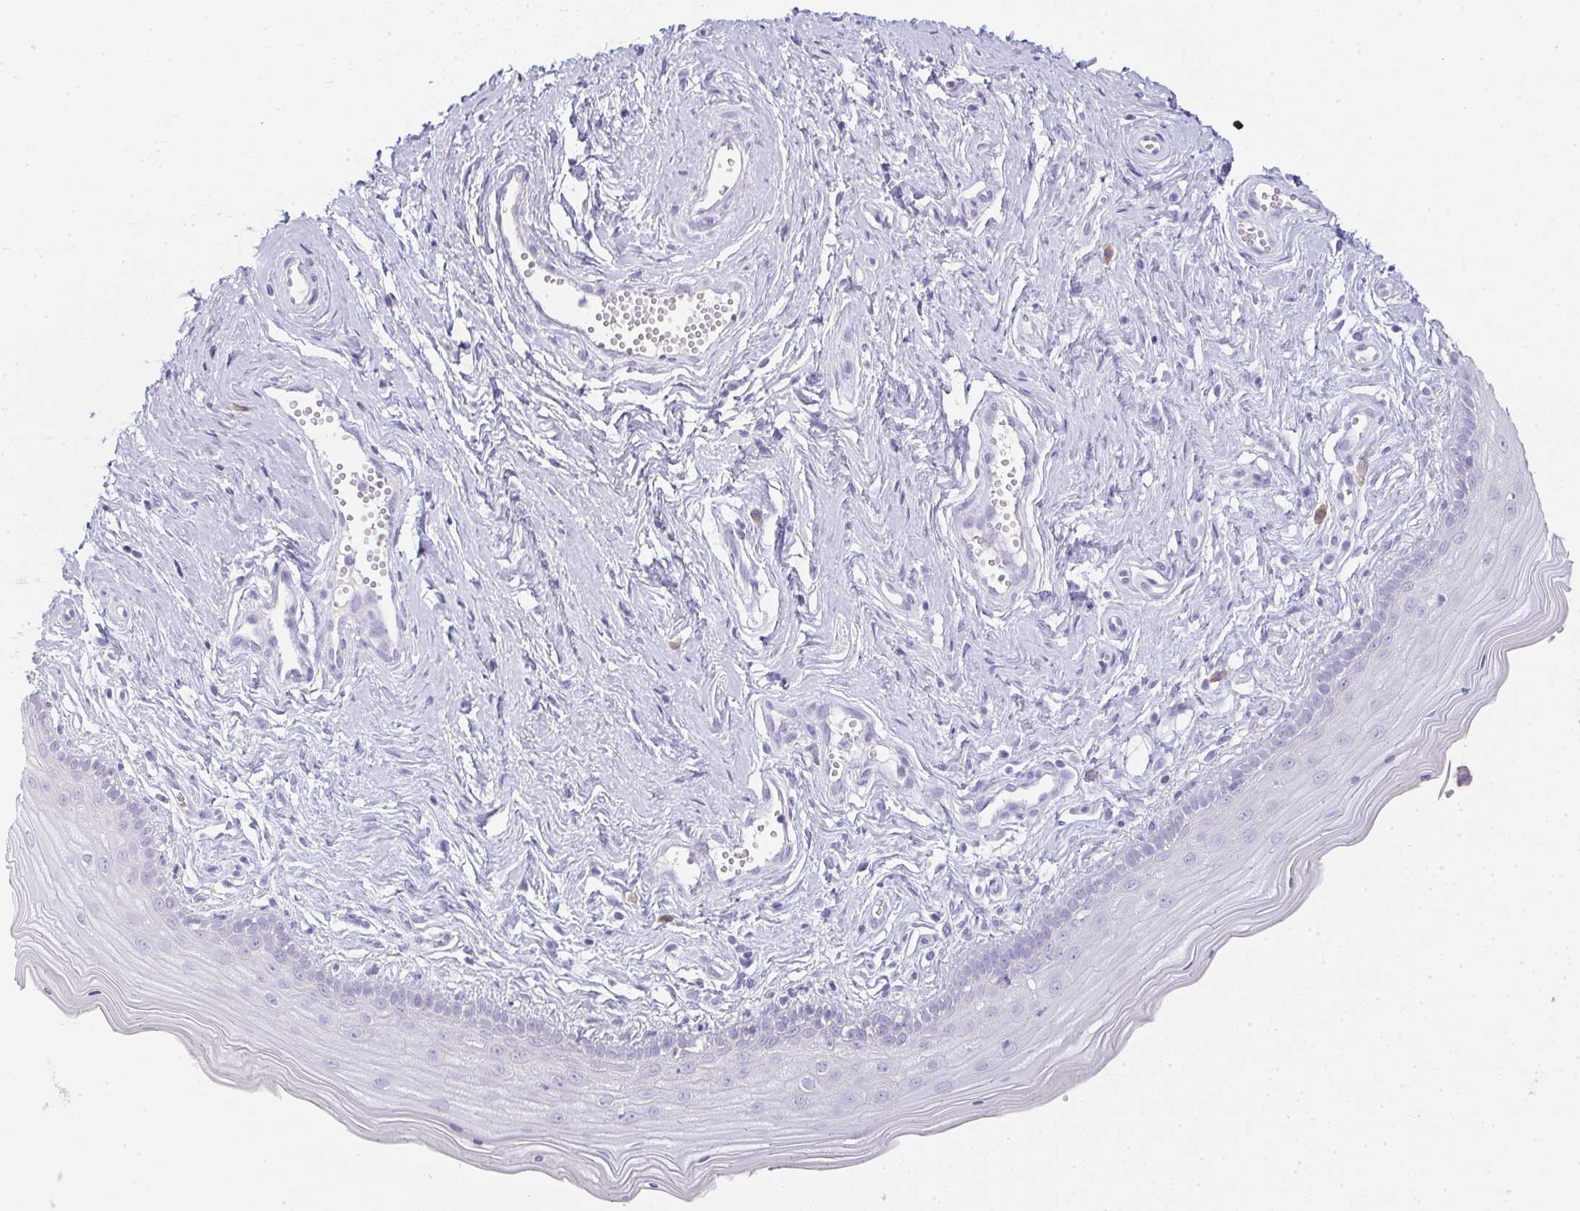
{"staining": {"intensity": "negative", "quantity": "none", "location": "none"}, "tissue": "vagina", "cell_type": "Squamous epithelial cells", "image_type": "normal", "snomed": [{"axis": "morphology", "description": "Normal tissue, NOS"}, {"axis": "topography", "description": "Vagina"}], "caption": "The immunohistochemistry histopathology image has no significant staining in squamous epithelial cells of vagina. The staining was performed using DAB to visualize the protein expression in brown, while the nuclei were stained in blue with hematoxylin (Magnification: 20x).", "gene": "LPAR4", "patient": {"sex": "female", "age": 38}}